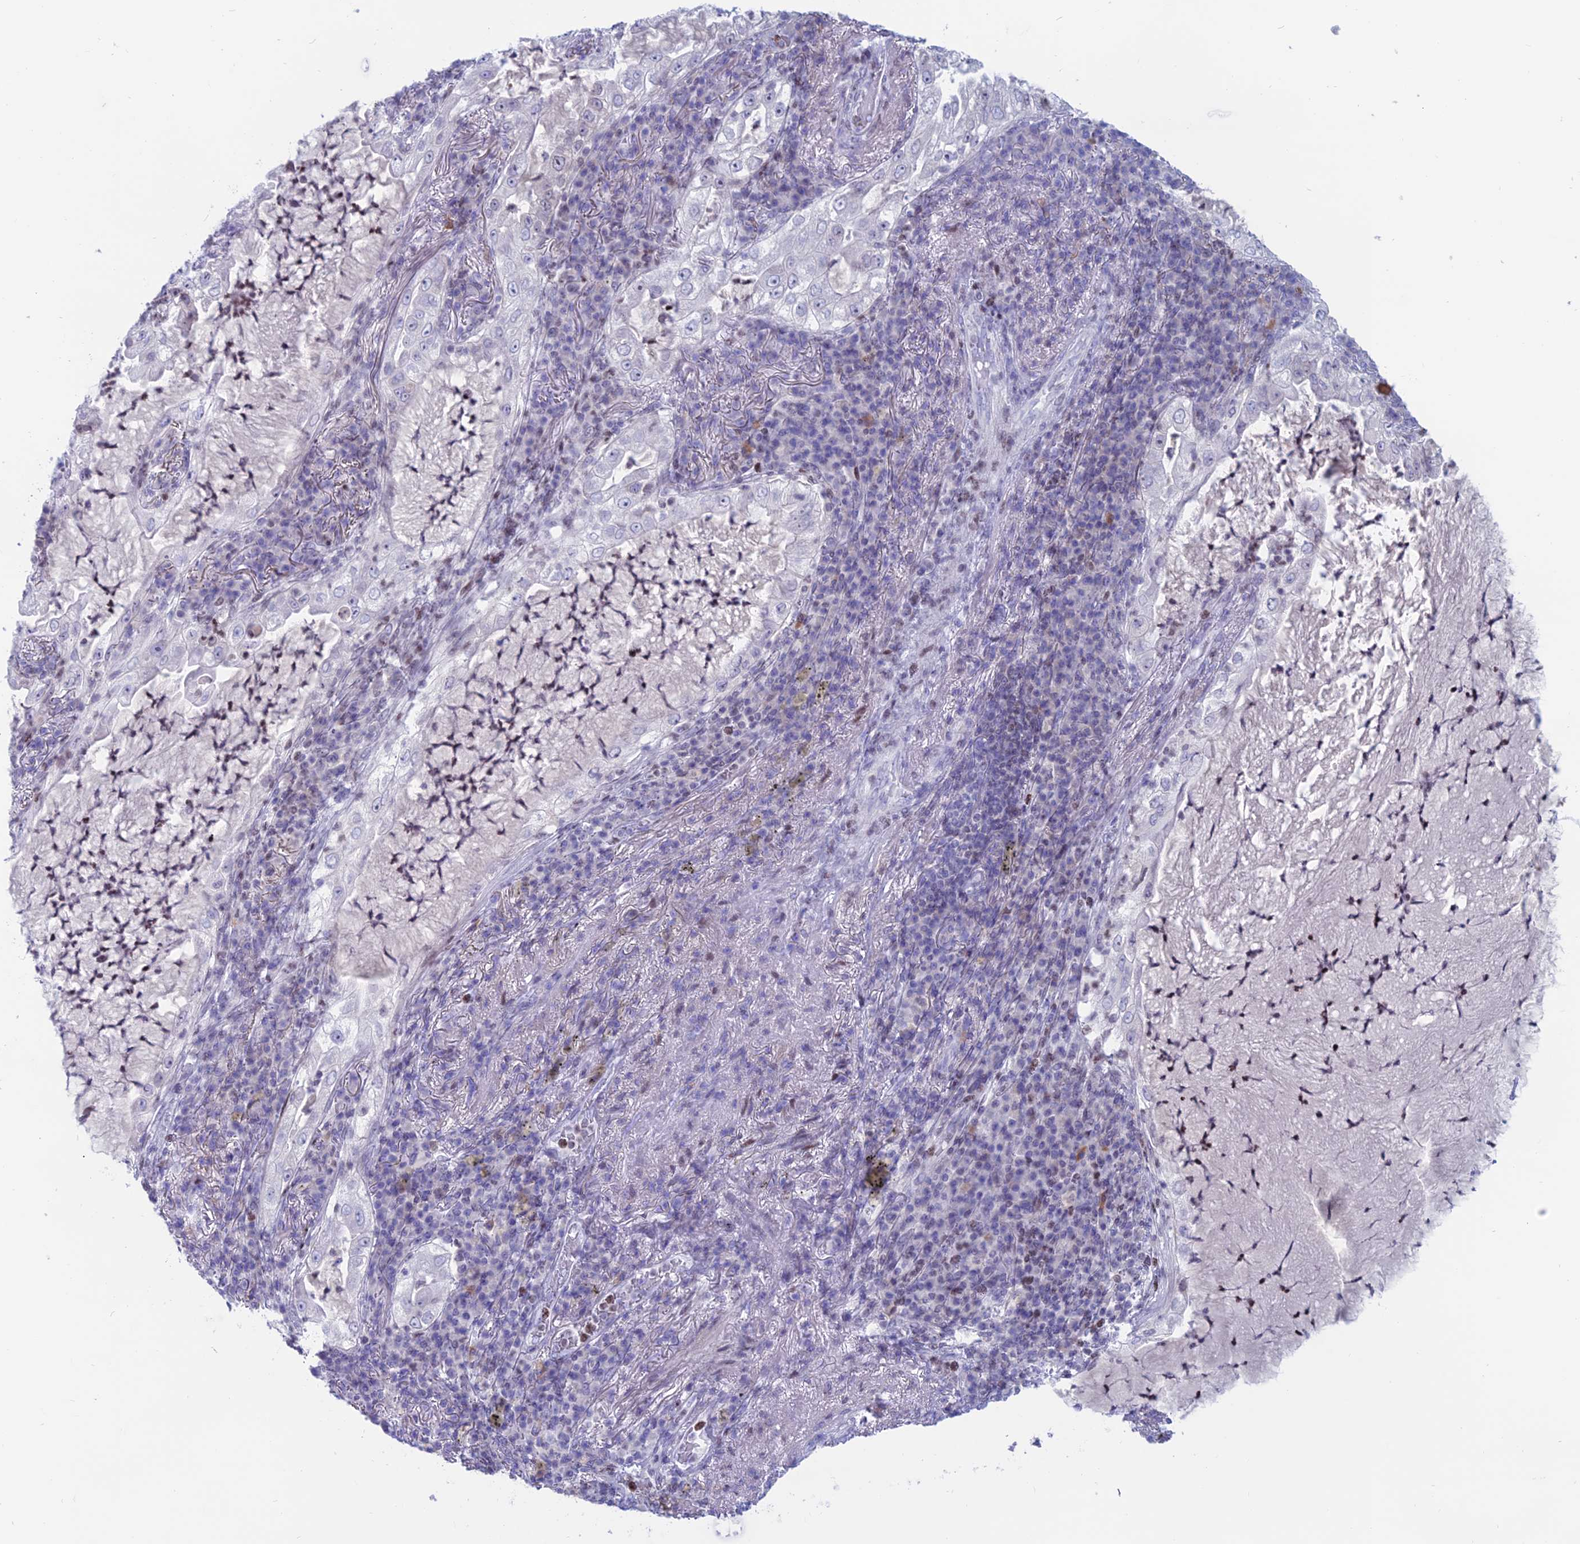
{"staining": {"intensity": "negative", "quantity": "none", "location": "none"}, "tissue": "lung cancer", "cell_type": "Tumor cells", "image_type": "cancer", "snomed": [{"axis": "morphology", "description": "Adenocarcinoma, NOS"}, {"axis": "topography", "description": "Lung"}], "caption": "Lung adenocarcinoma stained for a protein using immunohistochemistry (IHC) exhibits no positivity tumor cells.", "gene": "CERS6", "patient": {"sex": "female", "age": 73}}